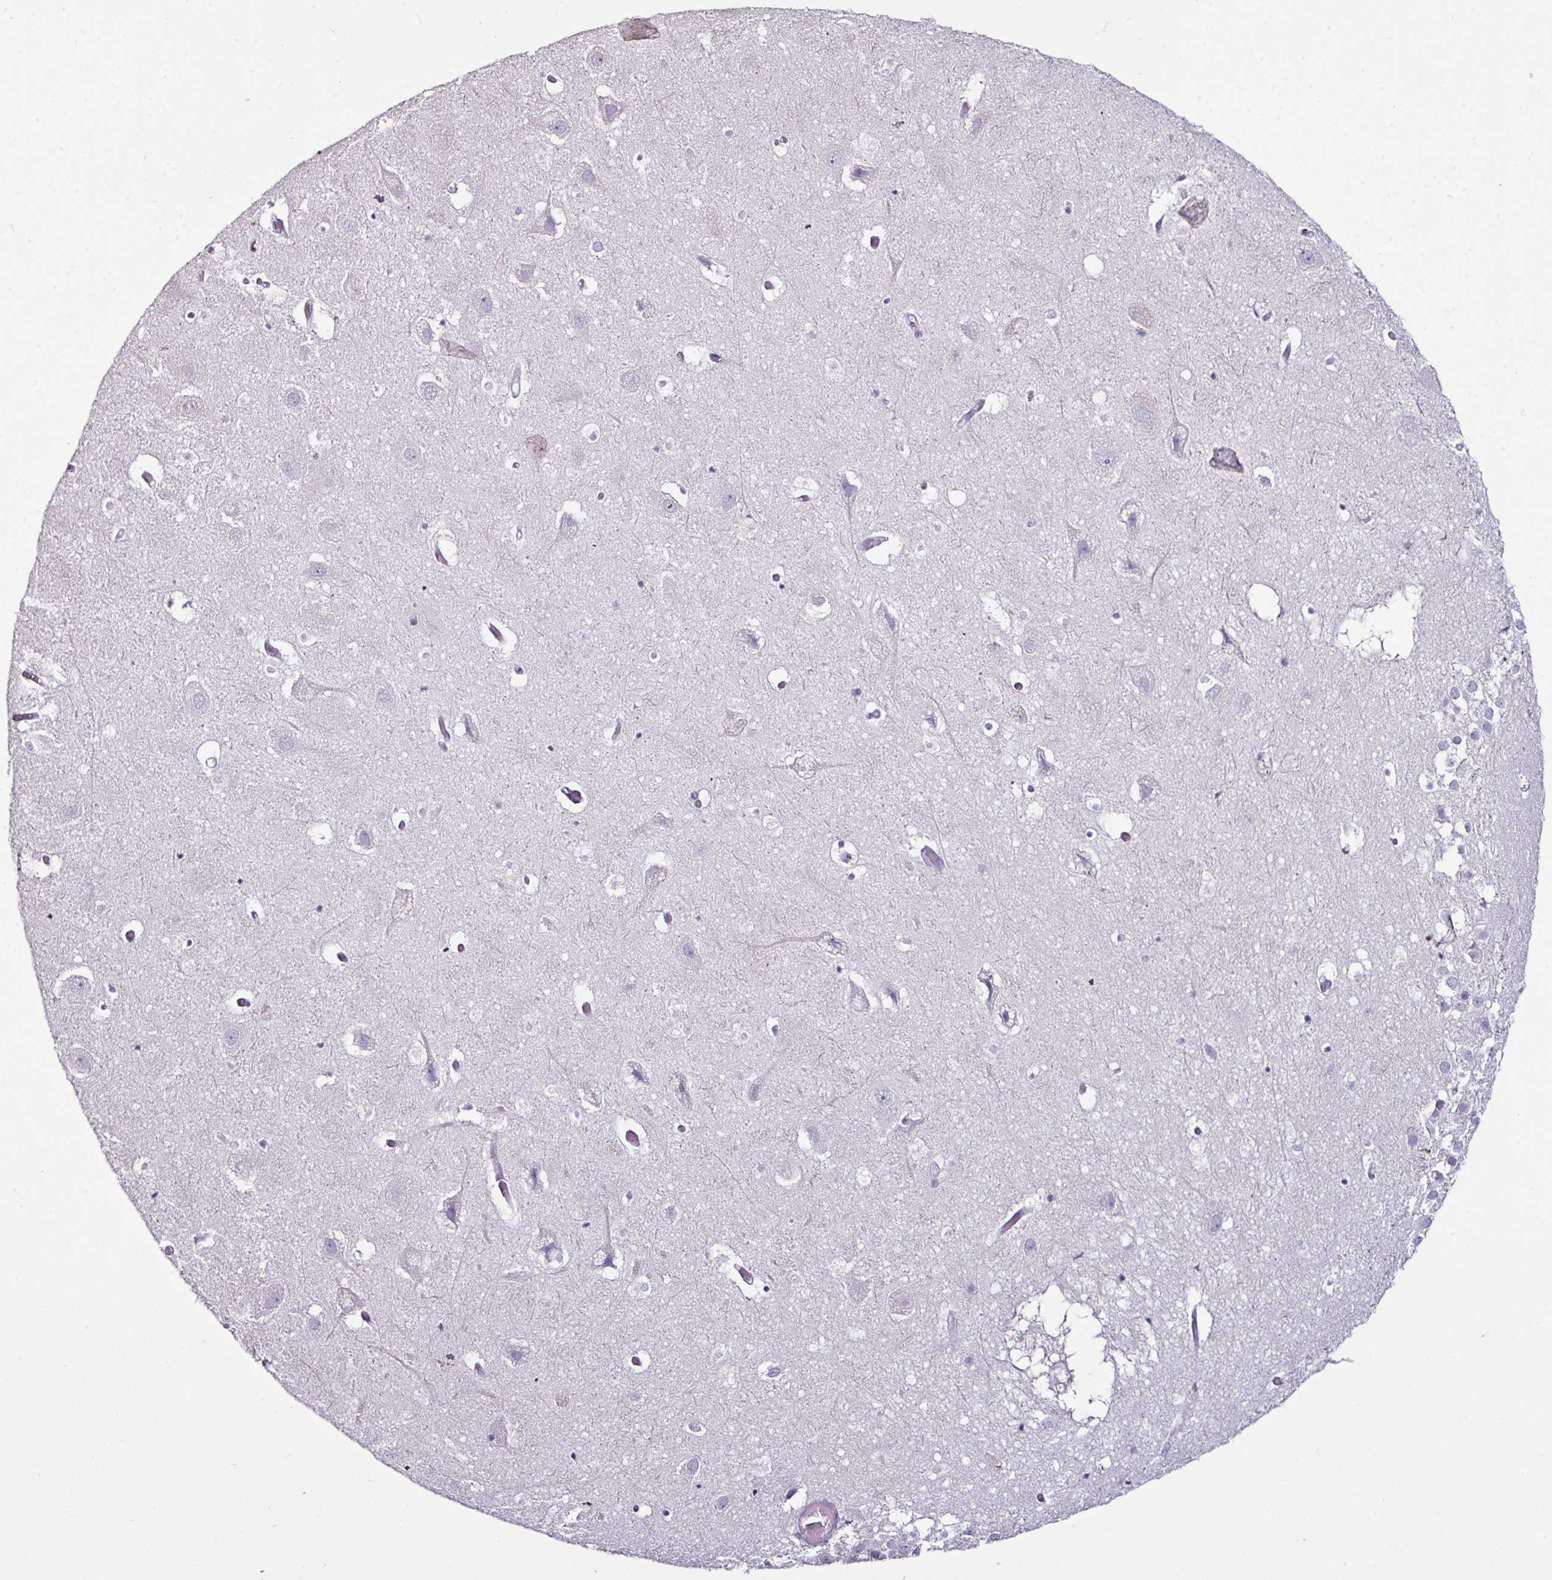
{"staining": {"intensity": "negative", "quantity": "none", "location": "none"}, "tissue": "hippocampus", "cell_type": "Glial cells", "image_type": "normal", "snomed": [{"axis": "morphology", "description": "Normal tissue, NOS"}, {"axis": "topography", "description": "Hippocampus"}], "caption": "An IHC micrograph of benign hippocampus is shown. There is no staining in glial cells of hippocampus. The staining is performed using DAB brown chromogen with nuclei counter-stained in using hematoxylin.", "gene": "GLP2R", "patient": {"sex": "female", "age": 52}}